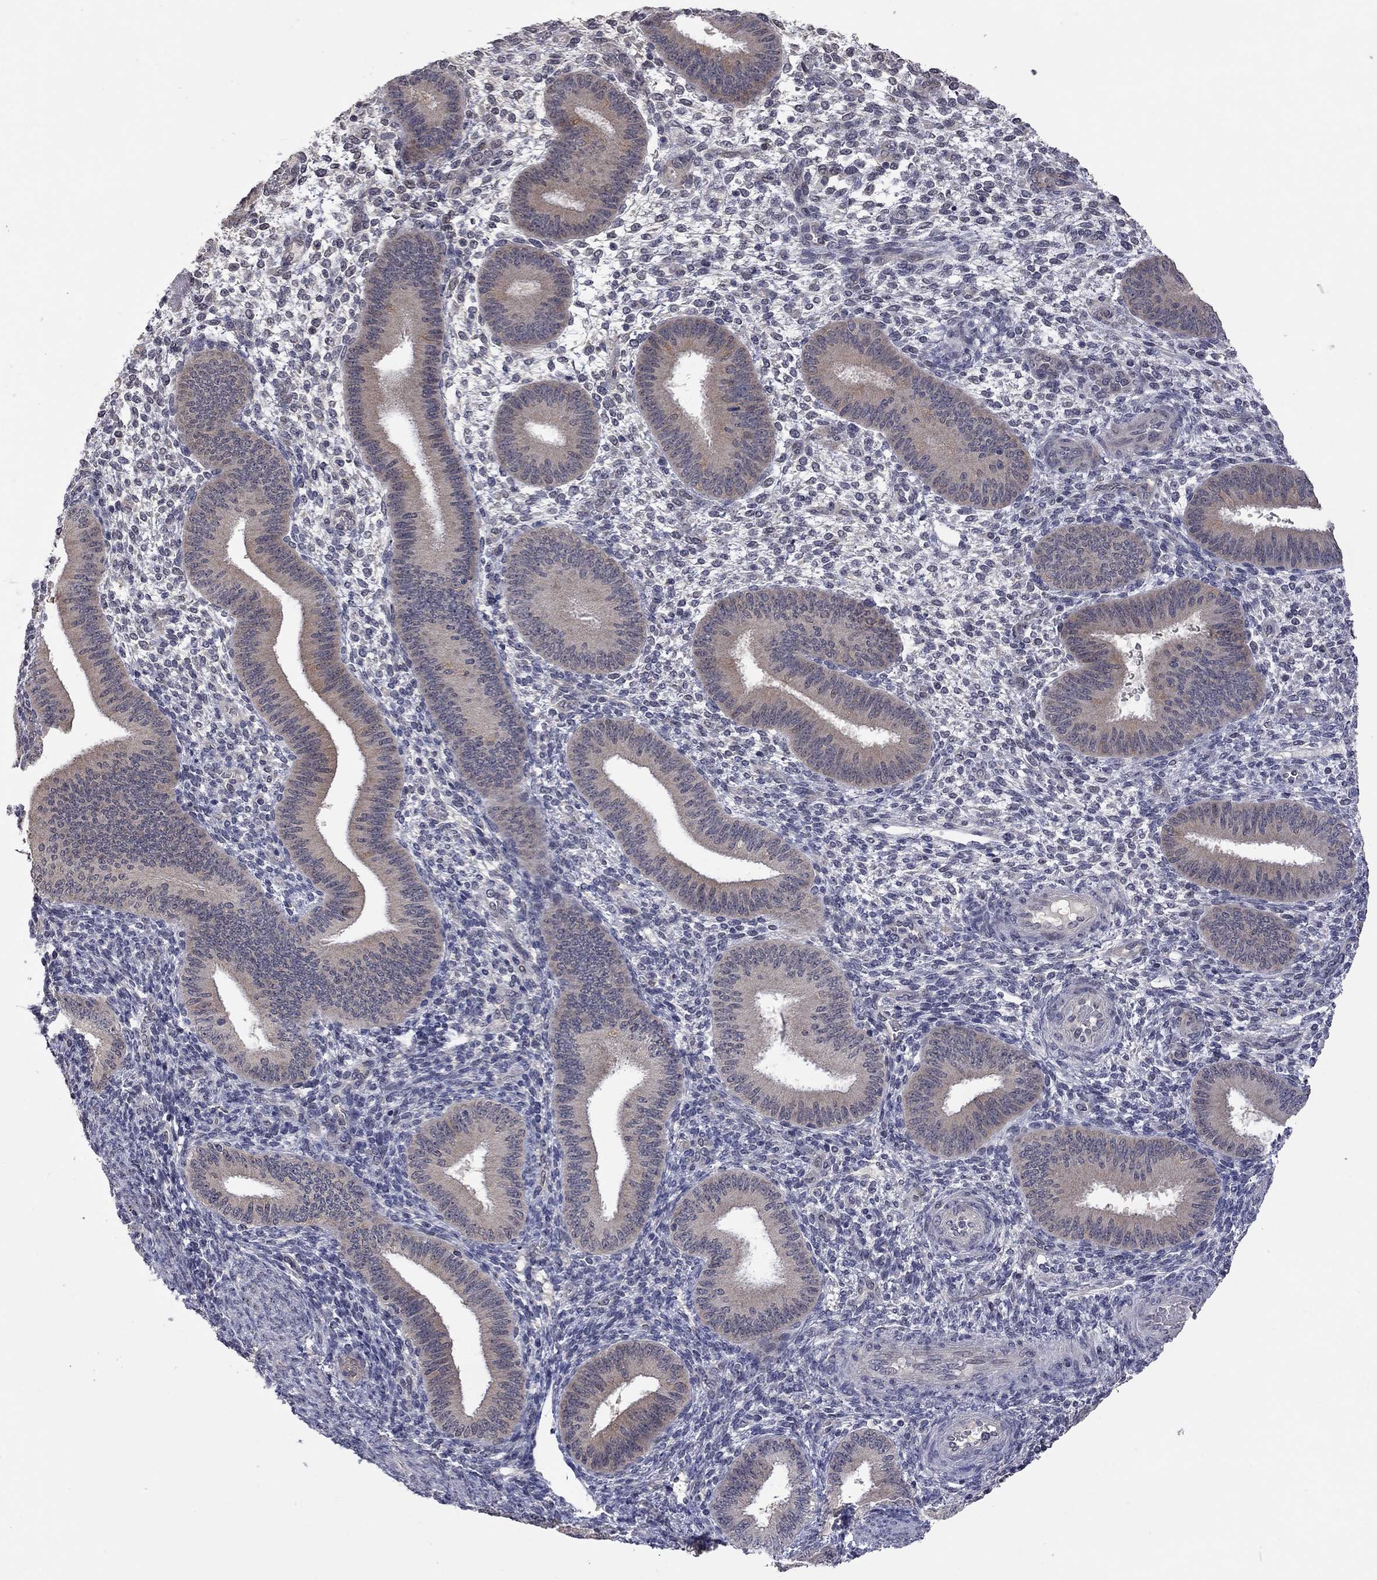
{"staining": {"intensity": "negative", "quantity": "none", "location": "none"}, "tissue": "endometrium", "cell_type": "Cells in endometrial stroma", "image_type": "normal", "snomed": [{"axis": "morphology", "description": "Normal tissue, NOS"}, {"axis": "topography", "description": "Endometrium"}], "caption": "Endometrium was stained to show a protein in brown. There is no significant expression in cells in endometrial stroma. Brightfield microscopy of immunohistochemistry stained with DAB (3,3'-diaminobenzidine) (brown) and hematoxylin (blue), captured at high magnification.", "gene": "FABP12", "patient": {"sex": "female", "age": 39}}